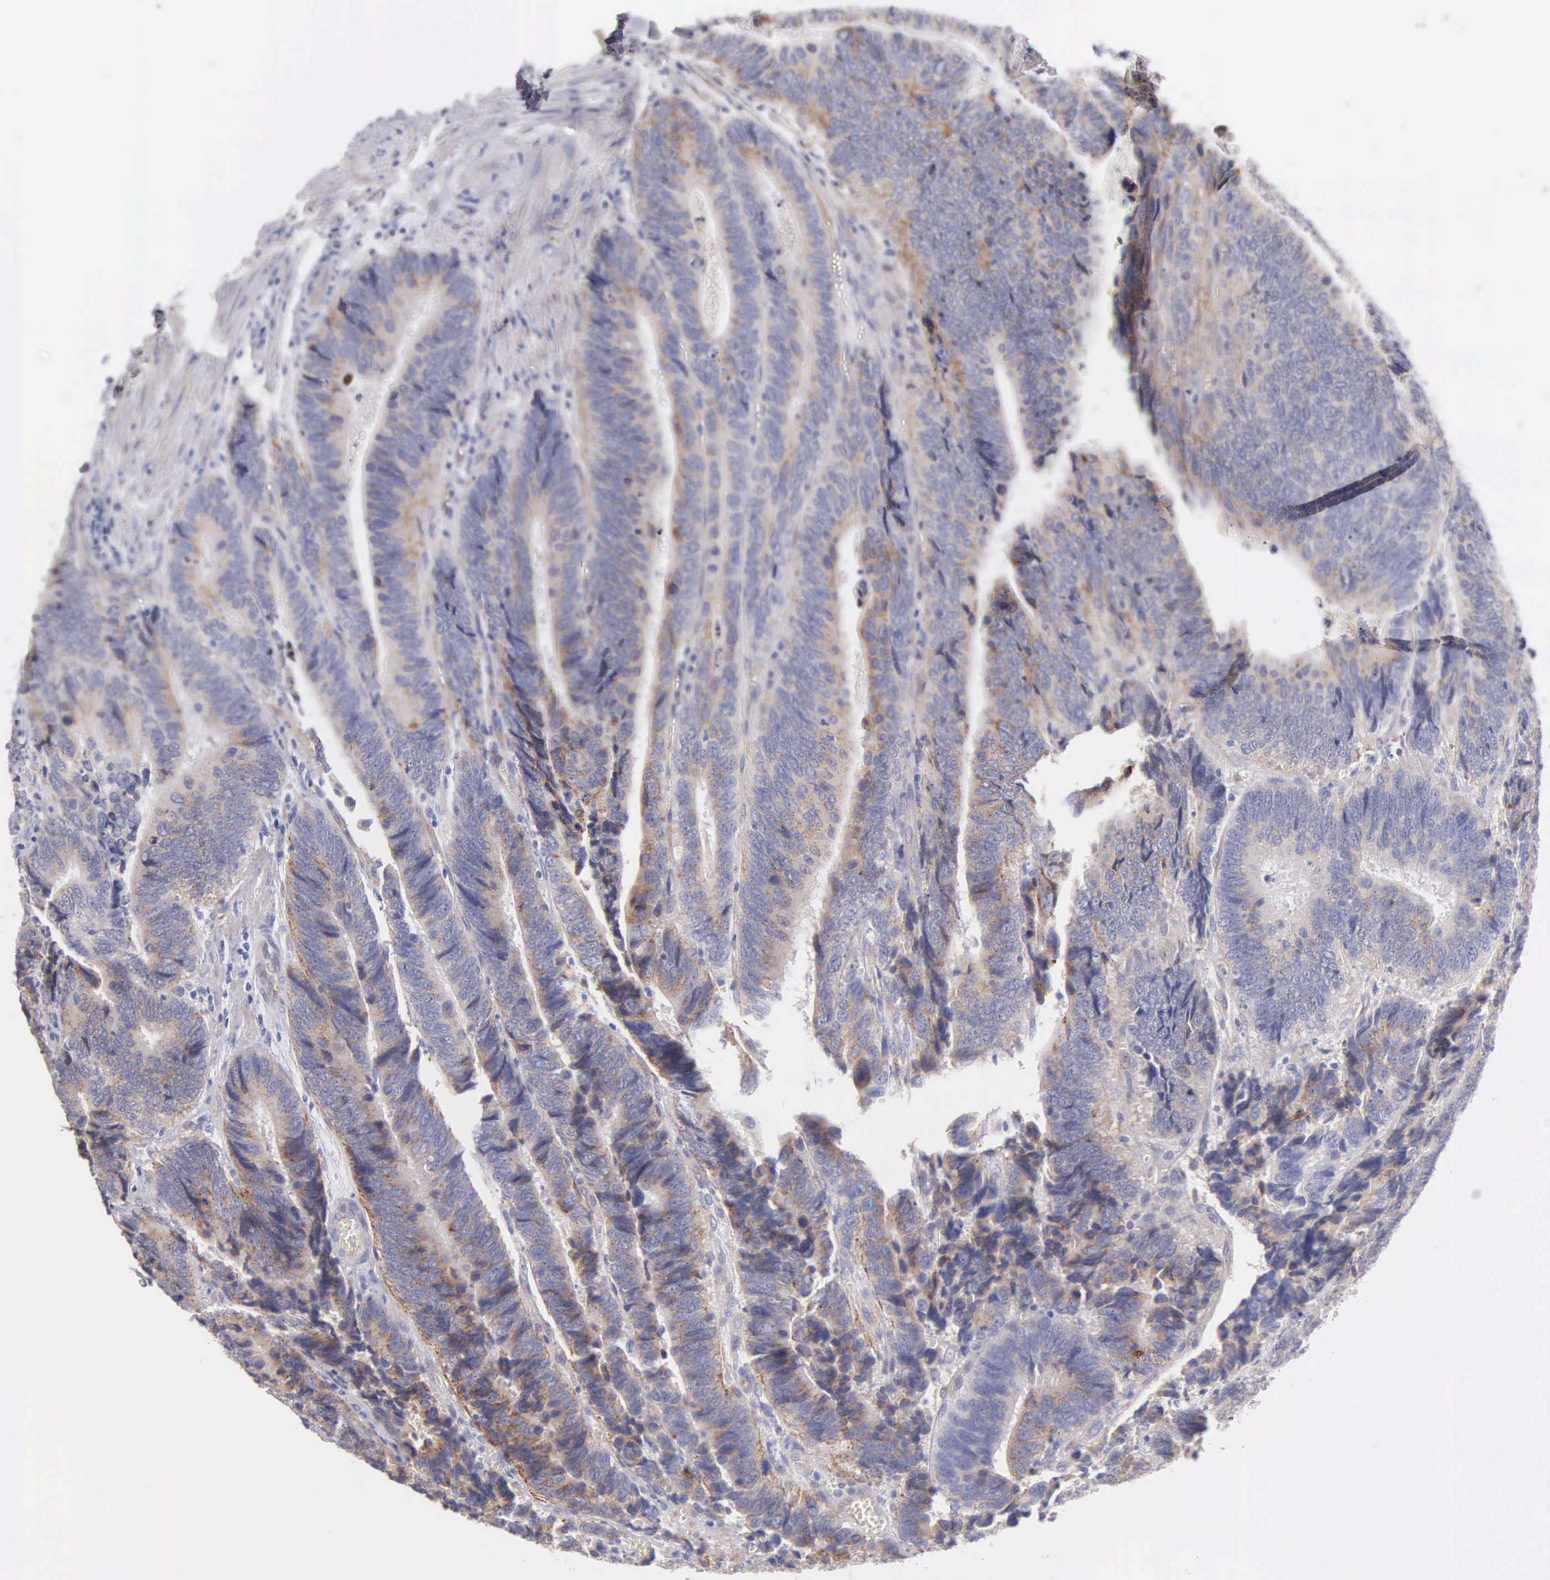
{"staining": {"intensity": "weak", "quantity": ">75%", "location": "cytoplasmic/membranous"}, "tissue": "colorectal cancer", "cell_type": "Tumor cells", "image_type": "cancer", "snomed": [{"axis": "morphology", "description": "Adenocarcinoma, NOS"}, {"axis": "topography", "description": "Colon"}], "caption": "IHC (DAB (3,3'-diaminobenzidine)) staining of human colorectal adenocarcinoma displays weak cytoplasmic/membranous protein staining in about >75% of tumor cells.", "gene": "APP", "patient": {"sex": "male", "age": 72}}